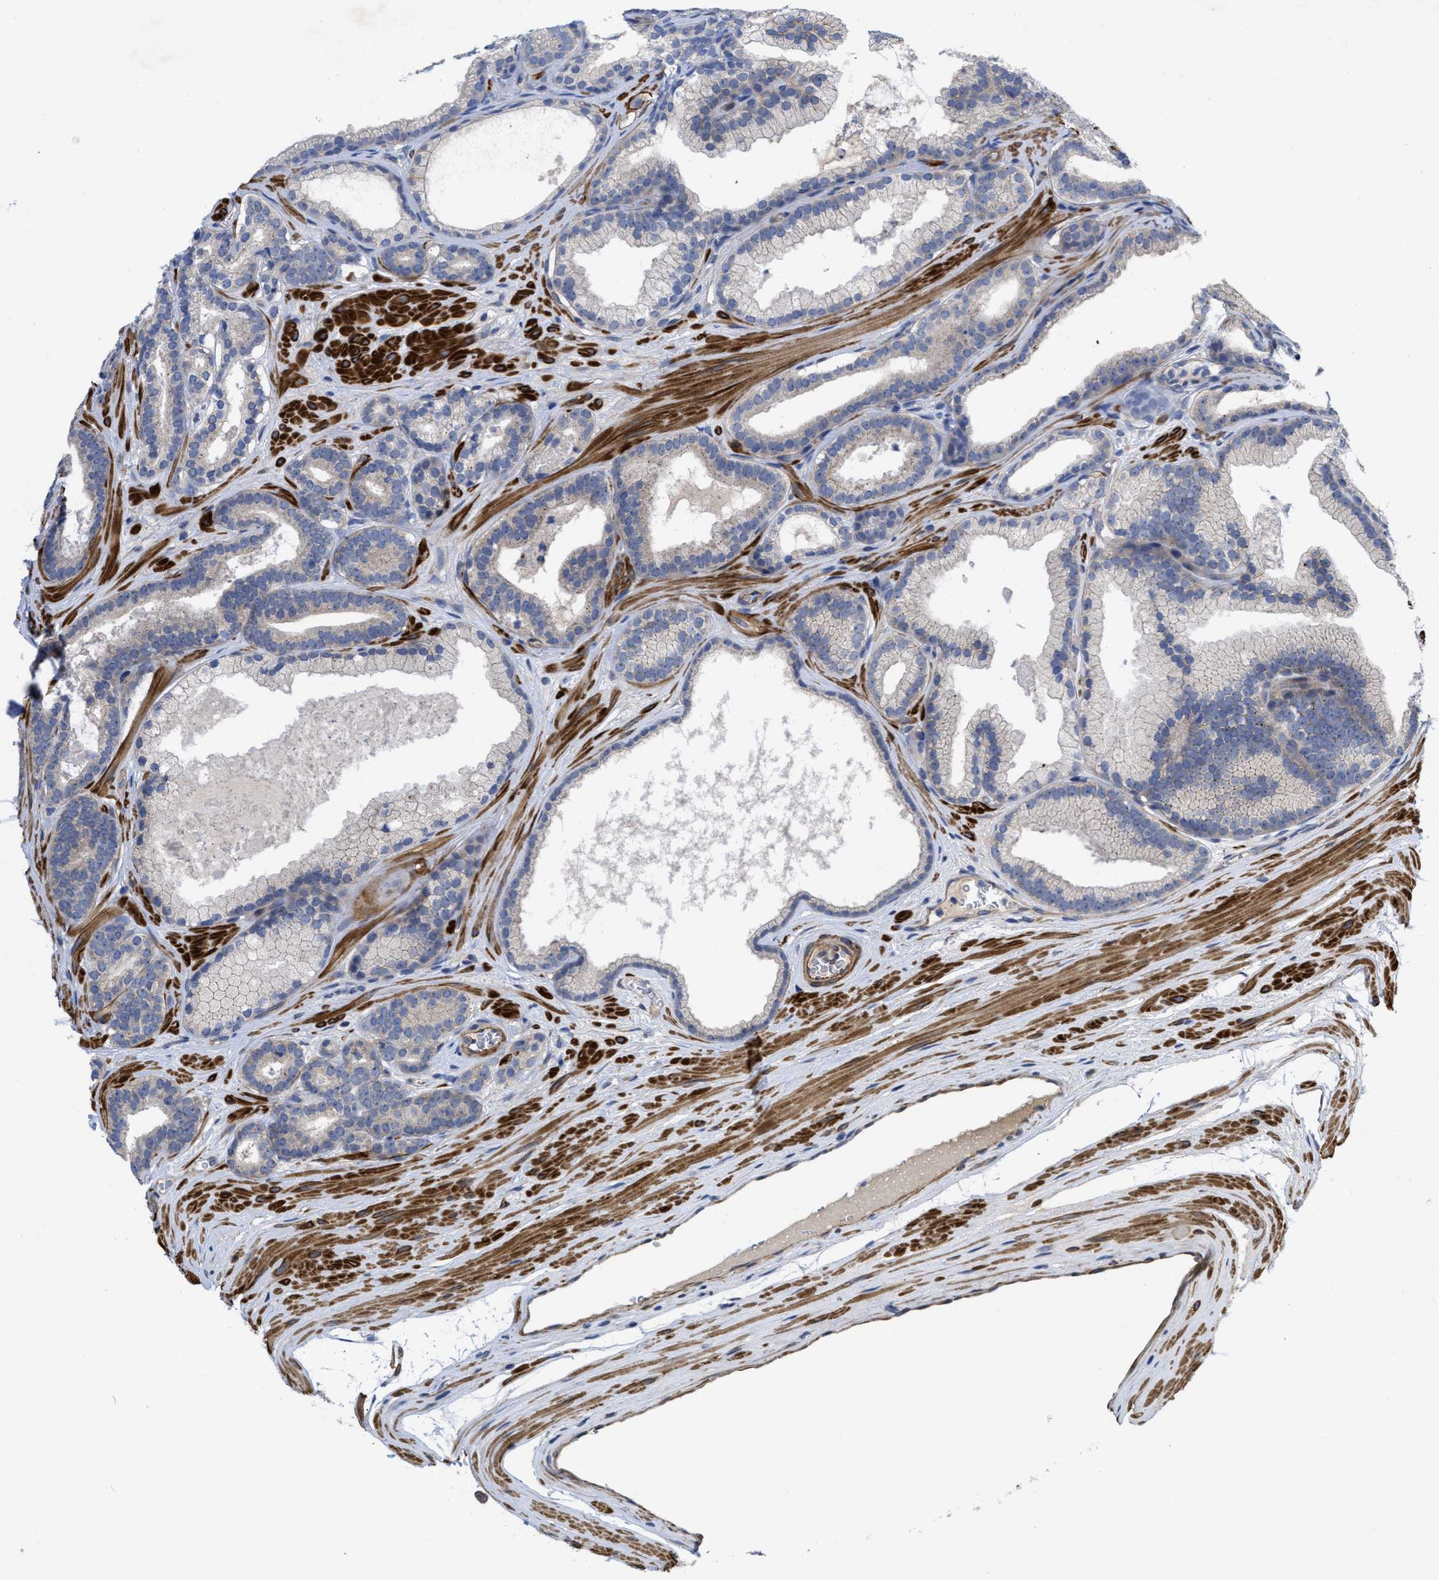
{"staining": {"intensity": "negative", "quantity": "none", "location": "none"}, "tissue": "prostate cancer", "cell_type": "Tumor cells", "image_type": "cancer", "snomed": [{"axis": "morphology", "description": "Adenocarcinoma, High grade"}, {"axis": "topography", "description": "Prostate"}], "caption": "This is a photomicrograph of immunohistochemistry (IHC) staining of prostate adenocarcinoma (high-grade), which shows no positivity in tumor cells.", "gene": "ARHGEF26", "patient": {"sex": "male", "age": 60}}